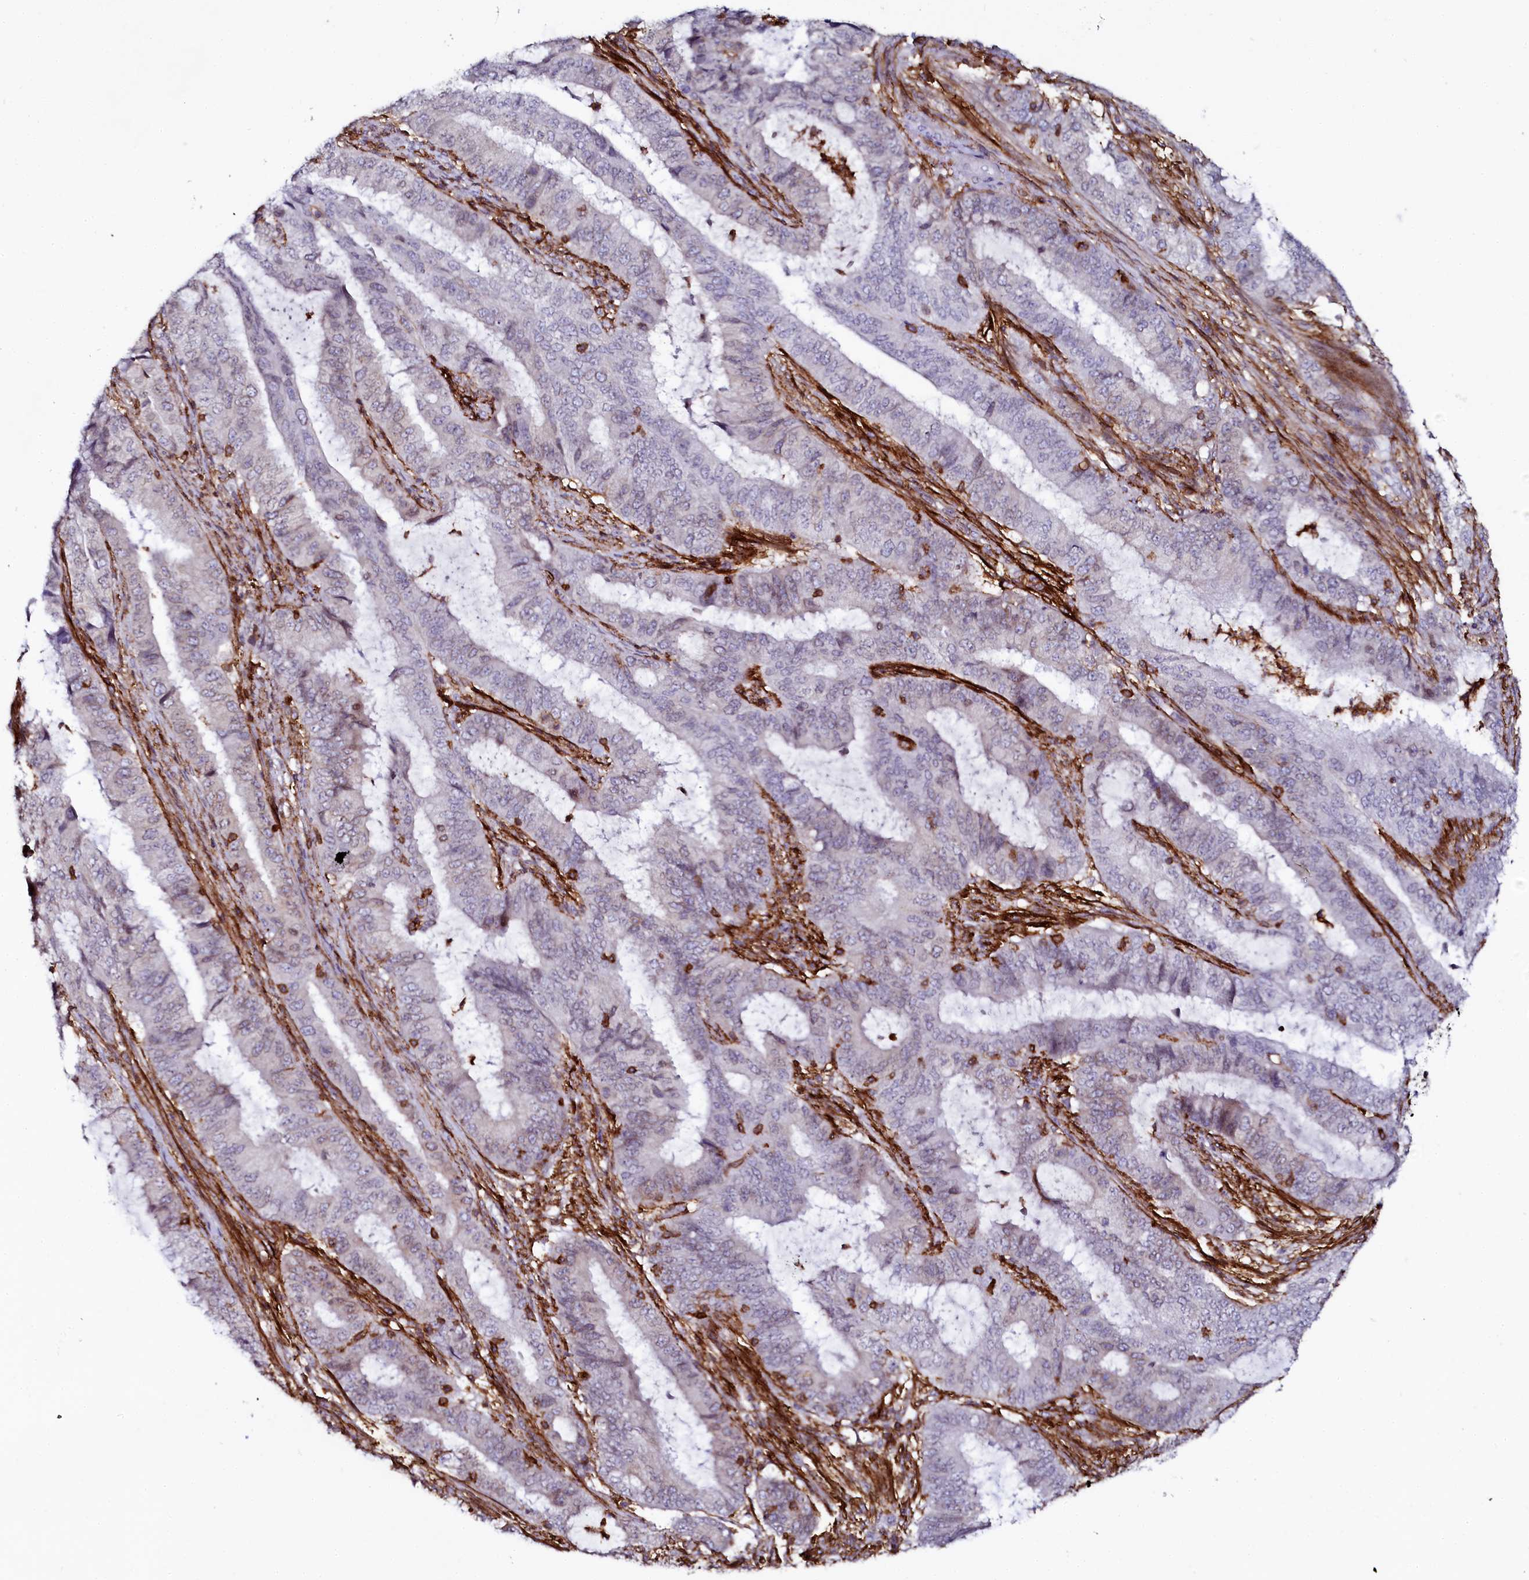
{"staining": {"intensity": "negative", "quantity": "none", "location": "none"}, "tissue": "endometrial cancer", "cell_type": "Tumor cells", "image_type": "cancer", "snomed": [{"axis": "morphology", "description": "Adenocarcinoma, NOS"}, {"axis": "topography", "description": "Endometrium"}], "caption": "Immunohistochemistry of human endometrial adenocarcinoma shows no expression in tumor cells. The staining is performed using DAB (3,3'-diaminobenzidine) brown chromogen with nuclei counter-stained in using hematoxylin.", "gene": "AAAS", "patient": {"sex": "female", "age": 51}}